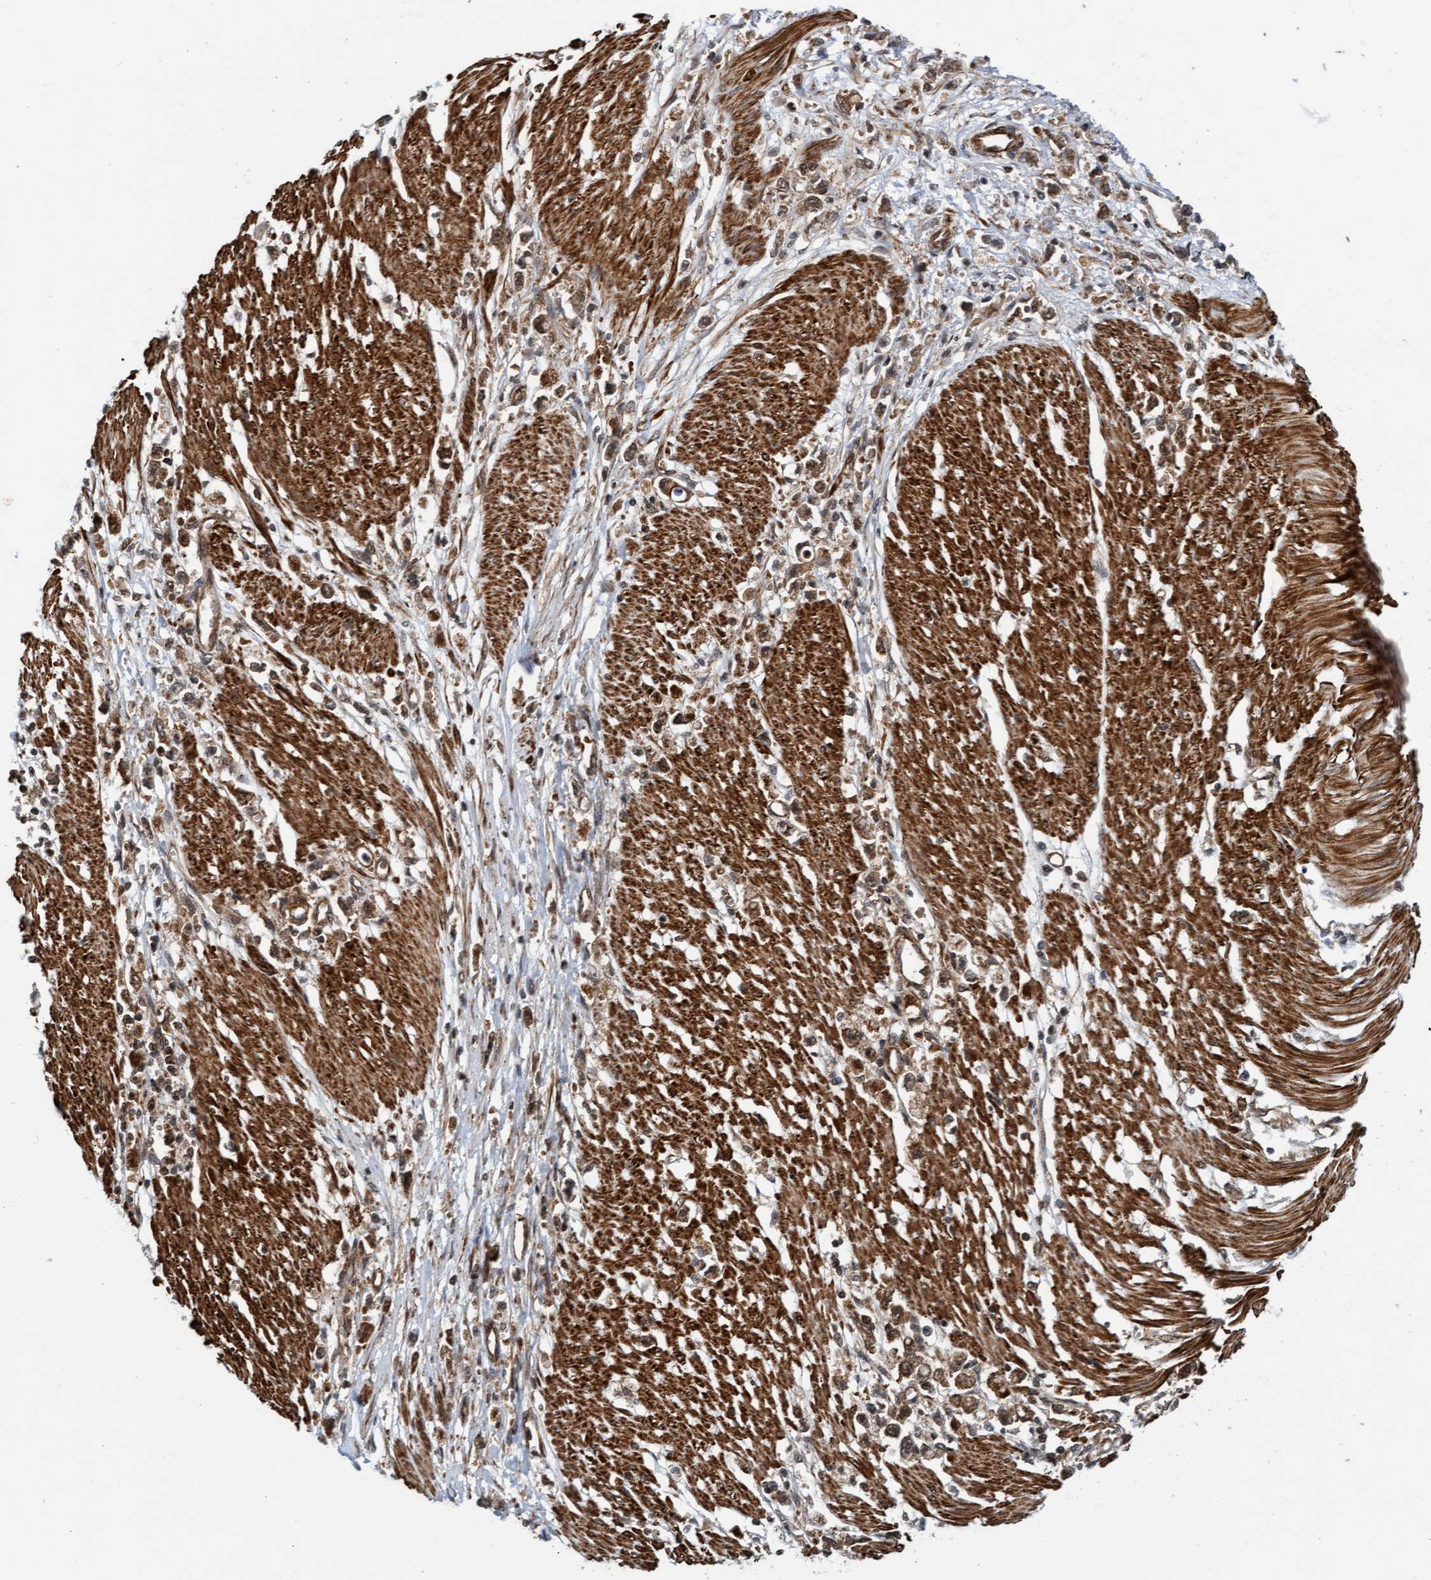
{"staining": {"intensity": "moderate", "quantity": ">75%", "location": "cytoplasmic/membranous,nuclear"}, "tissue": "stomach cancer", "cell_type": "Tumor cells", "image_type": "cancer", "snomed": [{"axis": "morphology", "description": "Adenocarcinoma, NOS"}, {"axis": "topography", "description": "Stomach"}], "caption": "Immunohistochemical staining of human stomach cancer (adenocarcinoma) displays medium levels of moderate cytoplasmic/membranous and nuclear positivity in approximately >75% of tumor cells.", "gene": "STXBP4", "patient": {"sex": "female", "age": 59}}